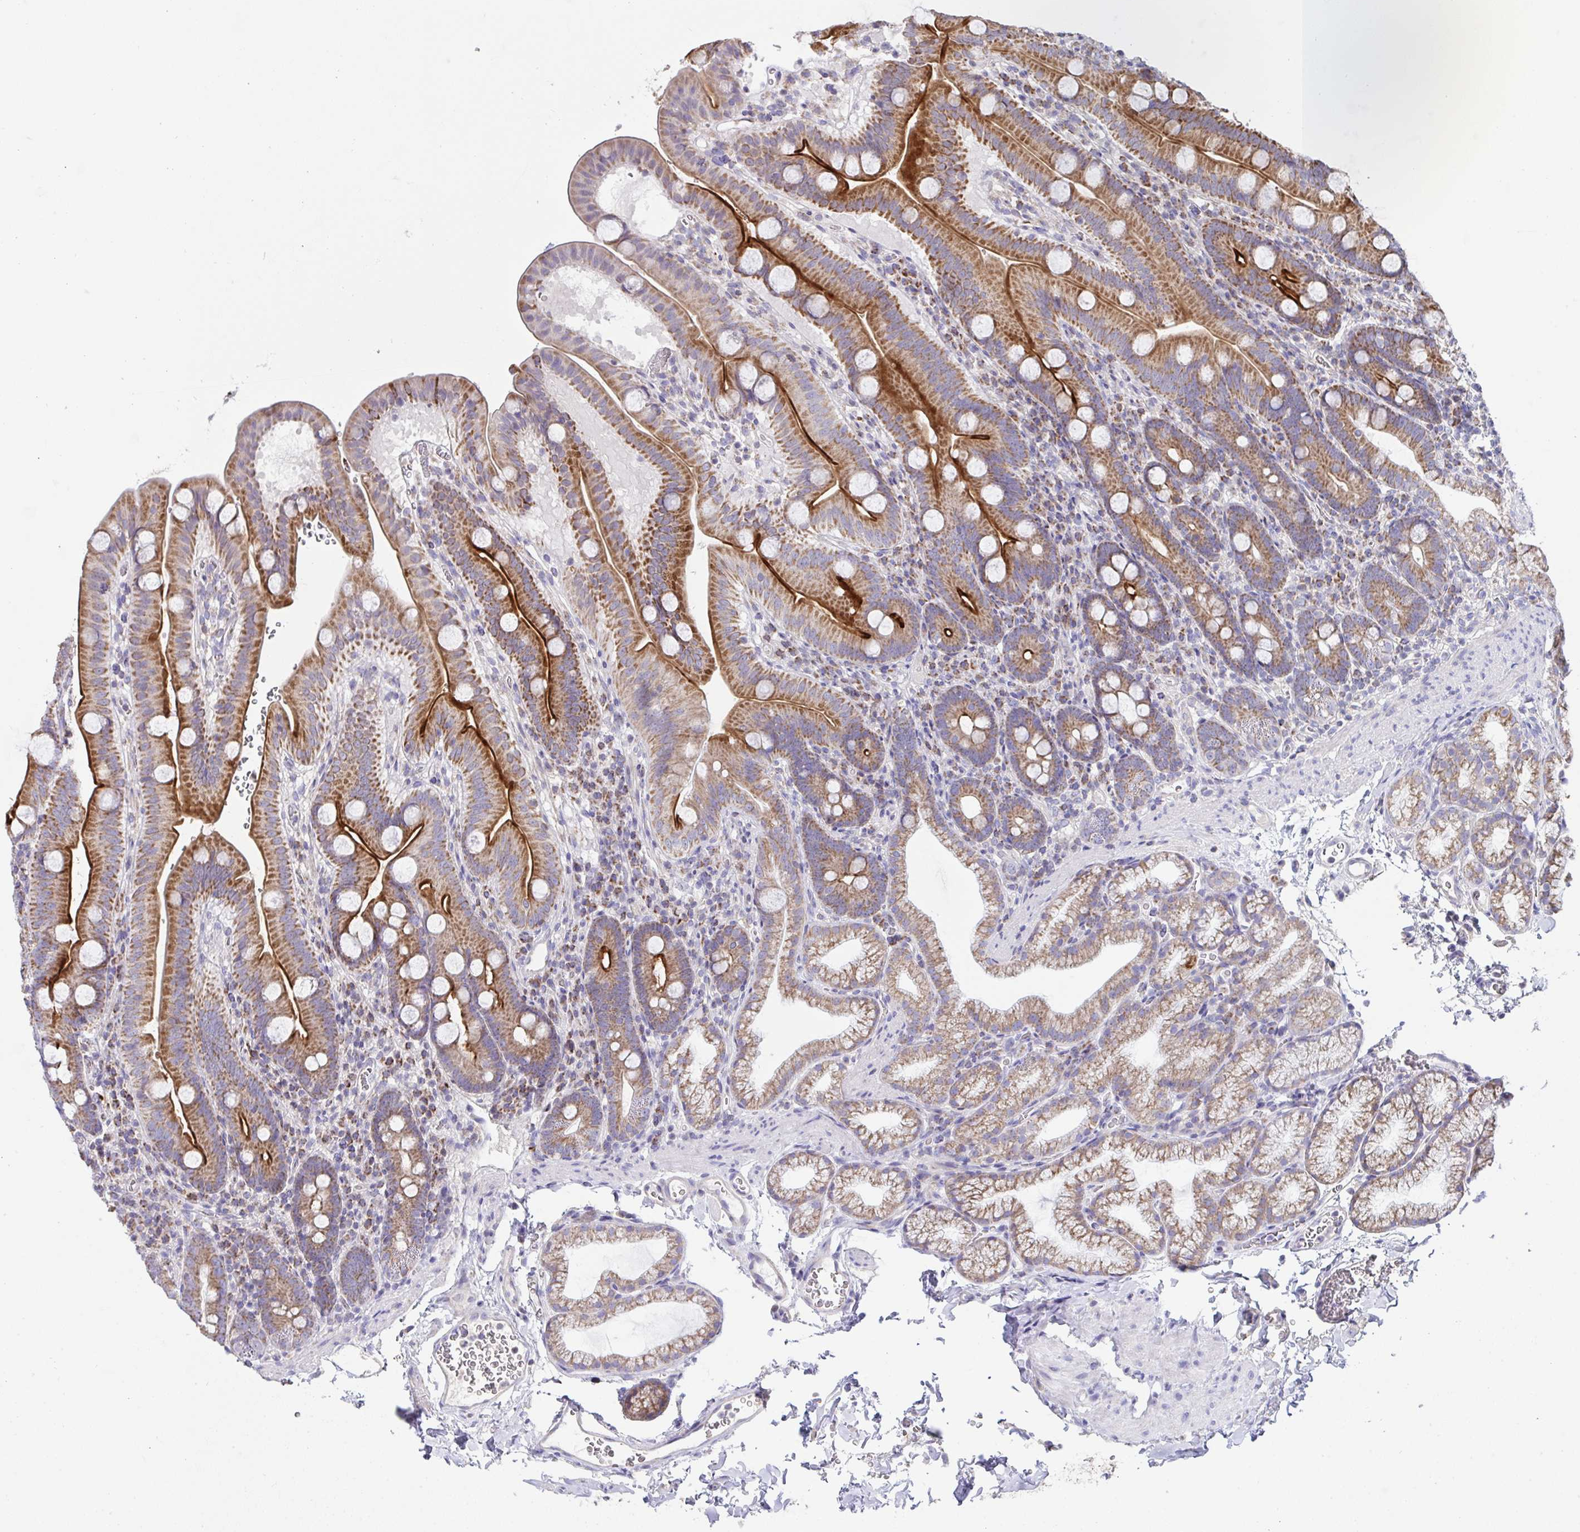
{"staining": {"intensity": "strong", "quantity": ">75%", "location": "cytoplasmic/membranous"}, "tissue": "duodenum", "cell_type": "Glandular cells", "image_type": "normal", "snomed": [{"axis": "morphology", "description": "Normal tissue, NOS"}, {"axis": "topography", "description": "Duodenum"}], "caption": "This photomicrograph displays IHC staining of normal duodenum, with high strong cytoplasmic/membranous expression in approximately >75% of glandular cells.", "gene": "DOK7", "patient": {"sex": "male", "age": 59}}